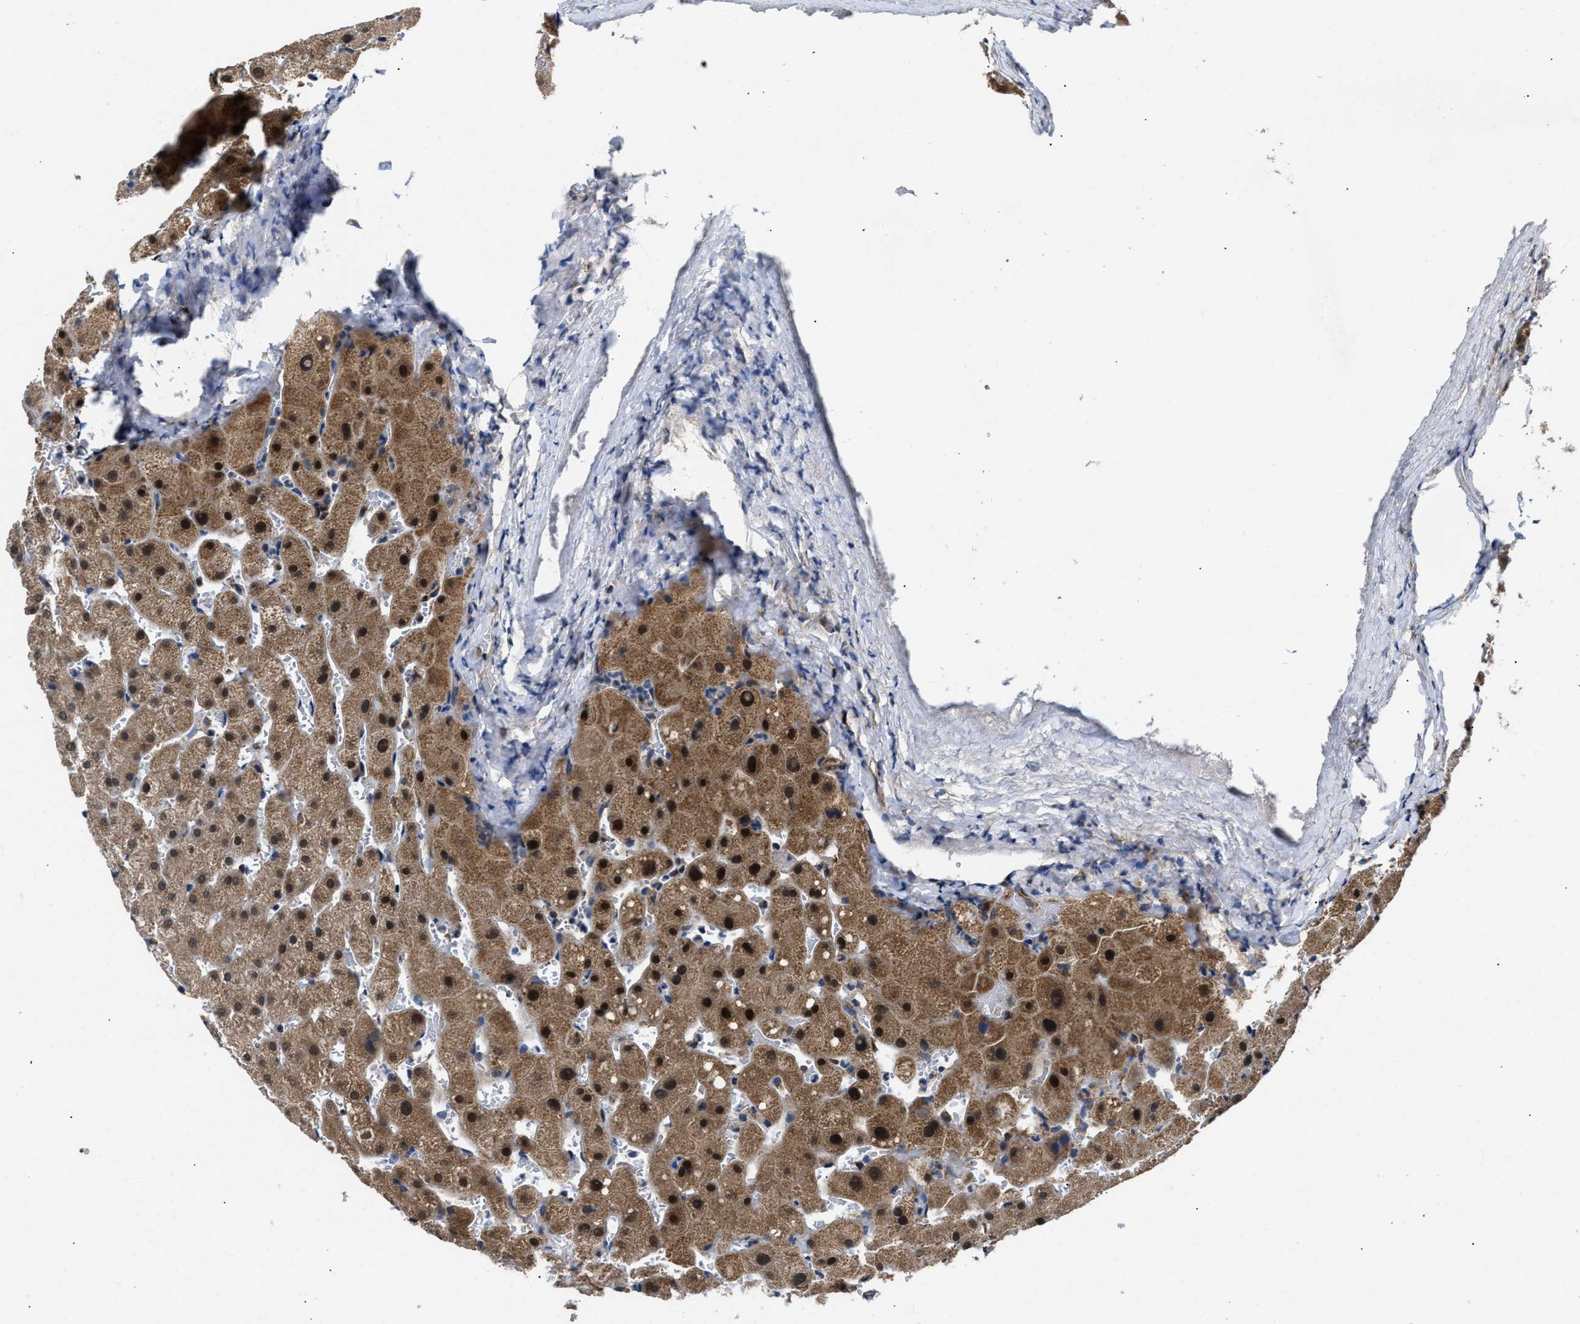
{"staining": {"intensity": "moderate", "quantity": "25%-75%", "location": "cytoplasmic/membranous"}, "tissue": "liver", "cell_type": "Cholangiocytes", "image_type": "normal", "snomed": [{"axis": "morphology", "description": "Normal tissue, NOS"}, {"axis": "topography", "description": "Liver"}], "caption": "Immunohistochemical staining of benign human liver exhibits medium levels of moderate cytoplasmic/membranous expression in approximately 25%-75% of cholangiocytes.", "gene": "PPA1", "patient": {"sex": "female", "age": 63}}